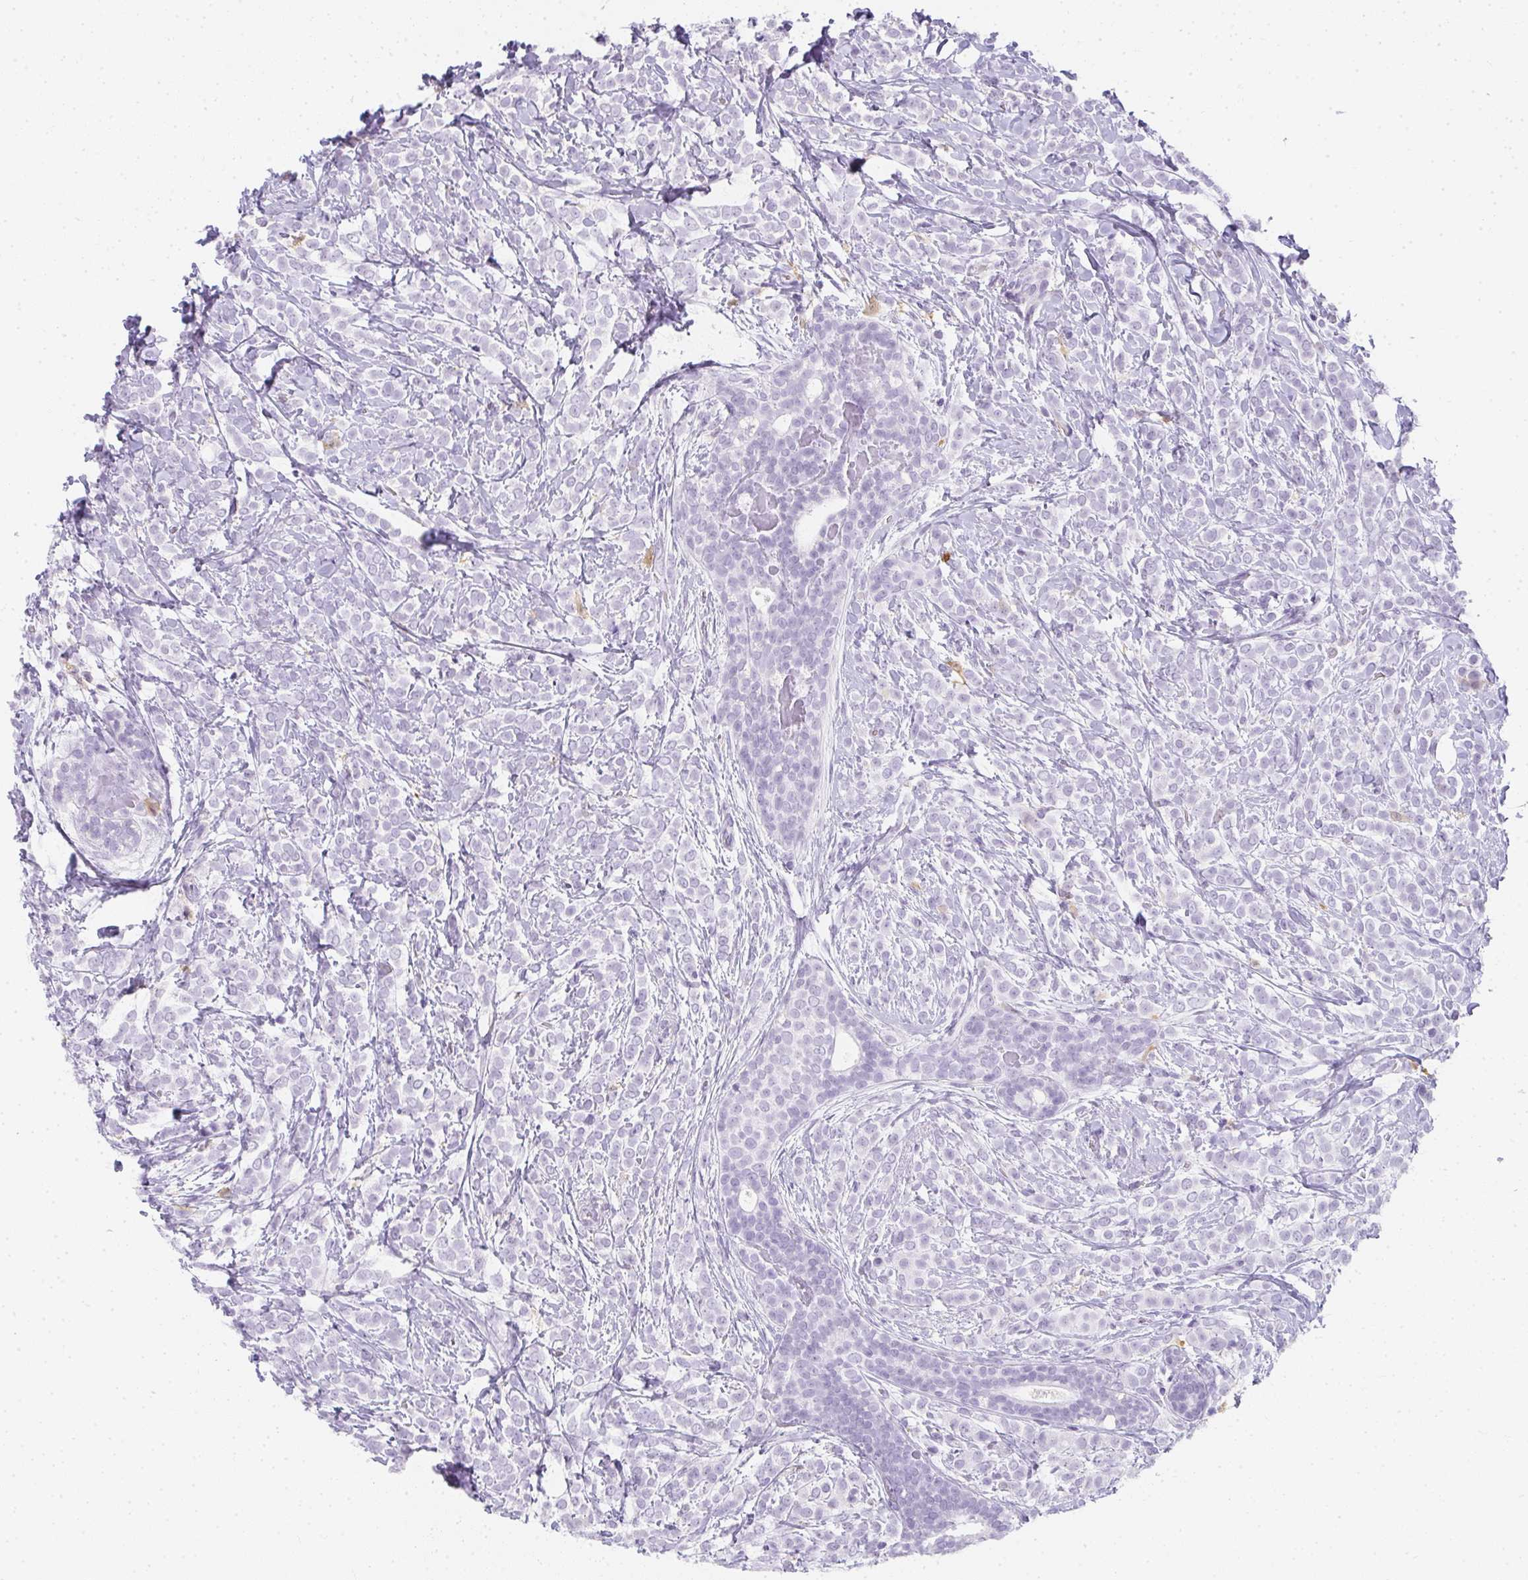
{"staining": {"intensity": "negative", "quantity": "none", "location": "none"}, "tissue": "breast cancer", "cell_type": "Tumor cells", "image_type": "cancer", "snomed": [{"axis": "morphology", "description": "Lobular carcinoma"}, {"axis": "topography", "description": "Breast"}], "caption": "This photomicrograph is of breast cancer (lobular carcinoma) stained with immunohistochemistry to label a protein in brown with the nuclei are counter-stained blue. There is no expression in tumor cells.", "gene": "HK3", "patient": {"sex": "female", "age": 49}}